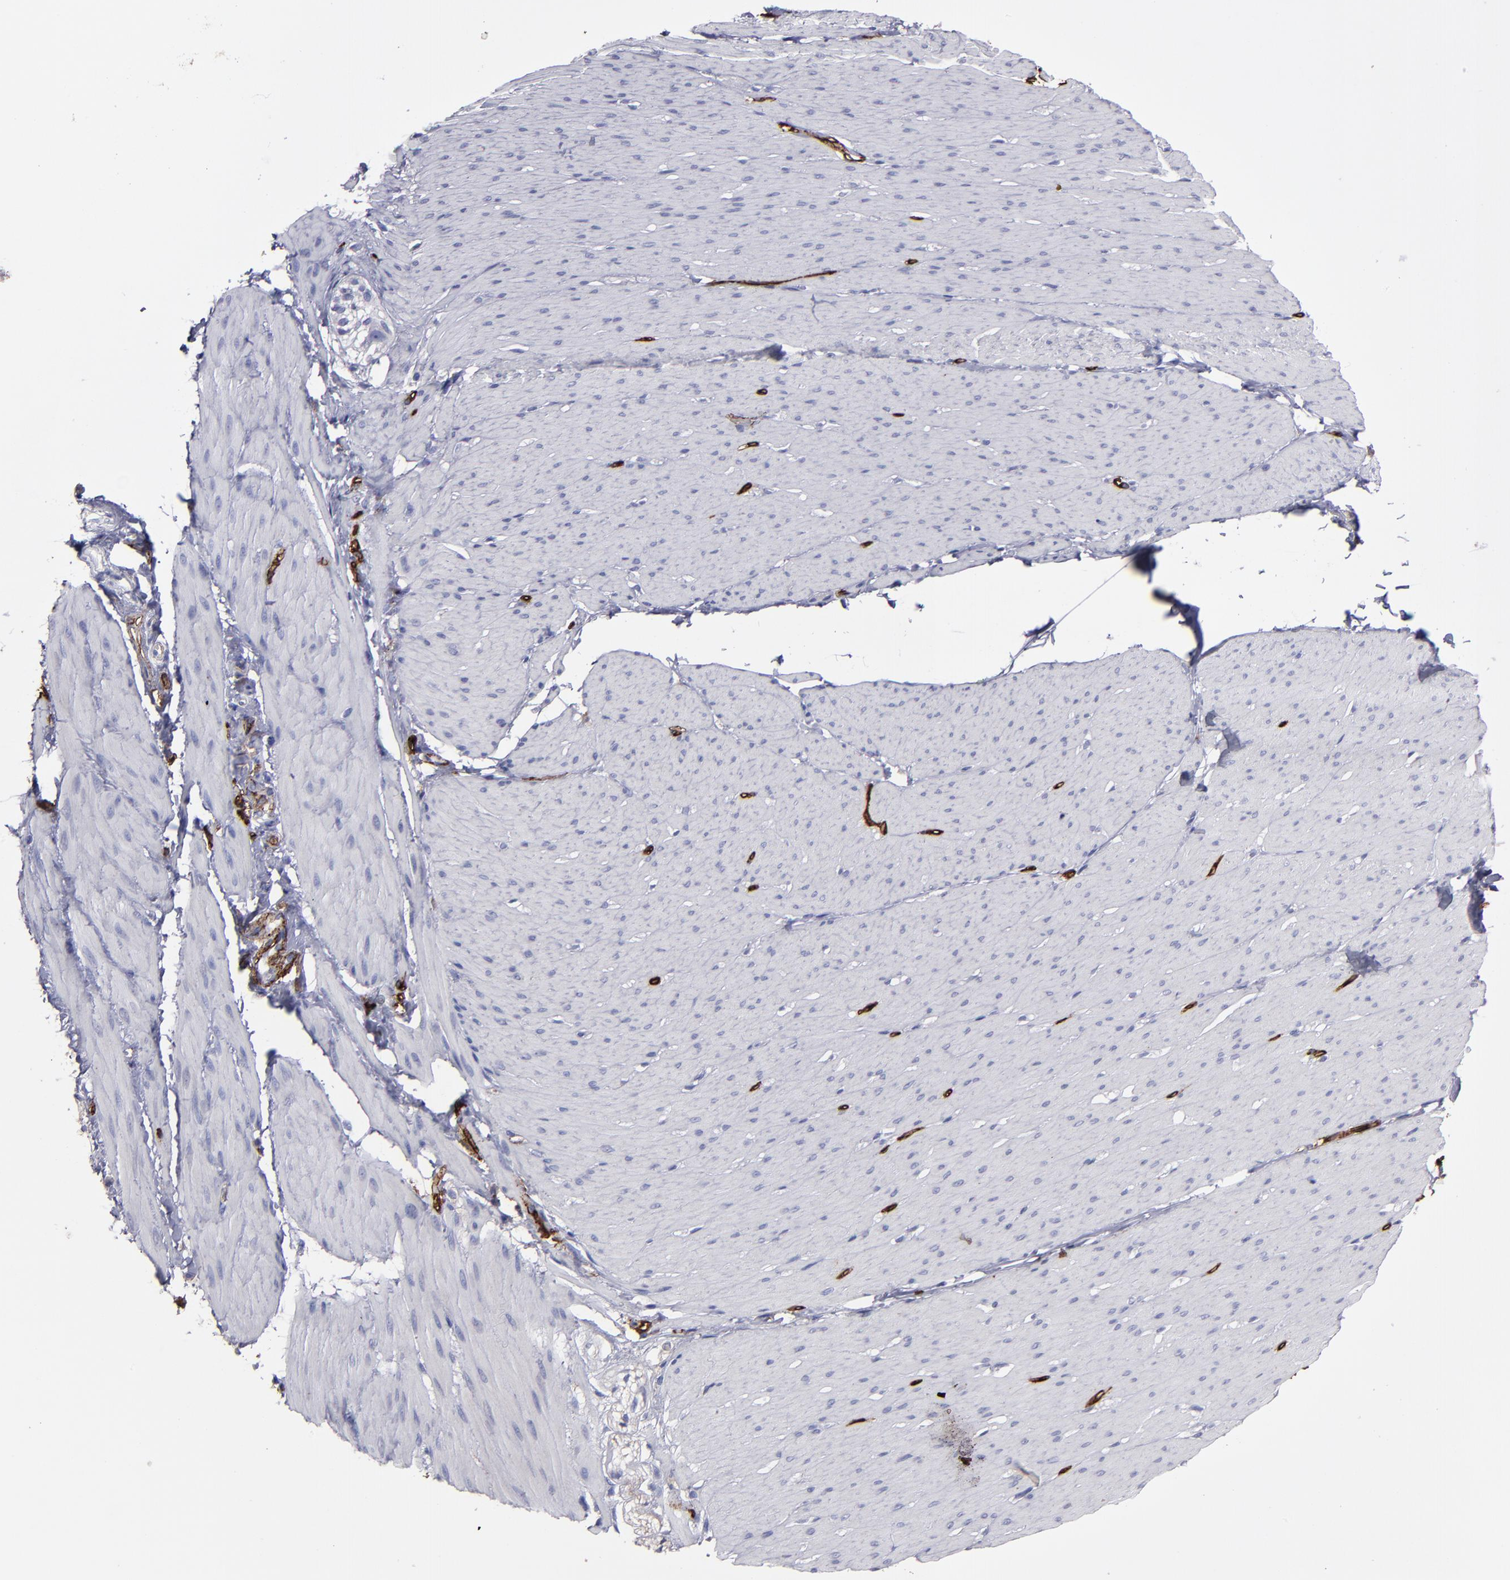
{"staining": {"intensity": "negative", "quantity": "none", "location": "none"}, "tissue": "smooth muscle", "cell_type": "Smooth muscle cells", "image_type": "normal", "snomed": [{"axis": "morphology", "description": "Normal tissue, NOS"}, {"axis": "topography", "description": "Smooth muscle"}, {"axis": "topography", "description": "Colon"}], "caption": "IHC photomicrograph of benign smooth muscle: smooth muscle stained with DAB (3,3'-diaminobenzidine) displays no significant protein expression in smooth muscle cells.", "gene": "CD36", "patient": {"sex": "male", "age": 67}}